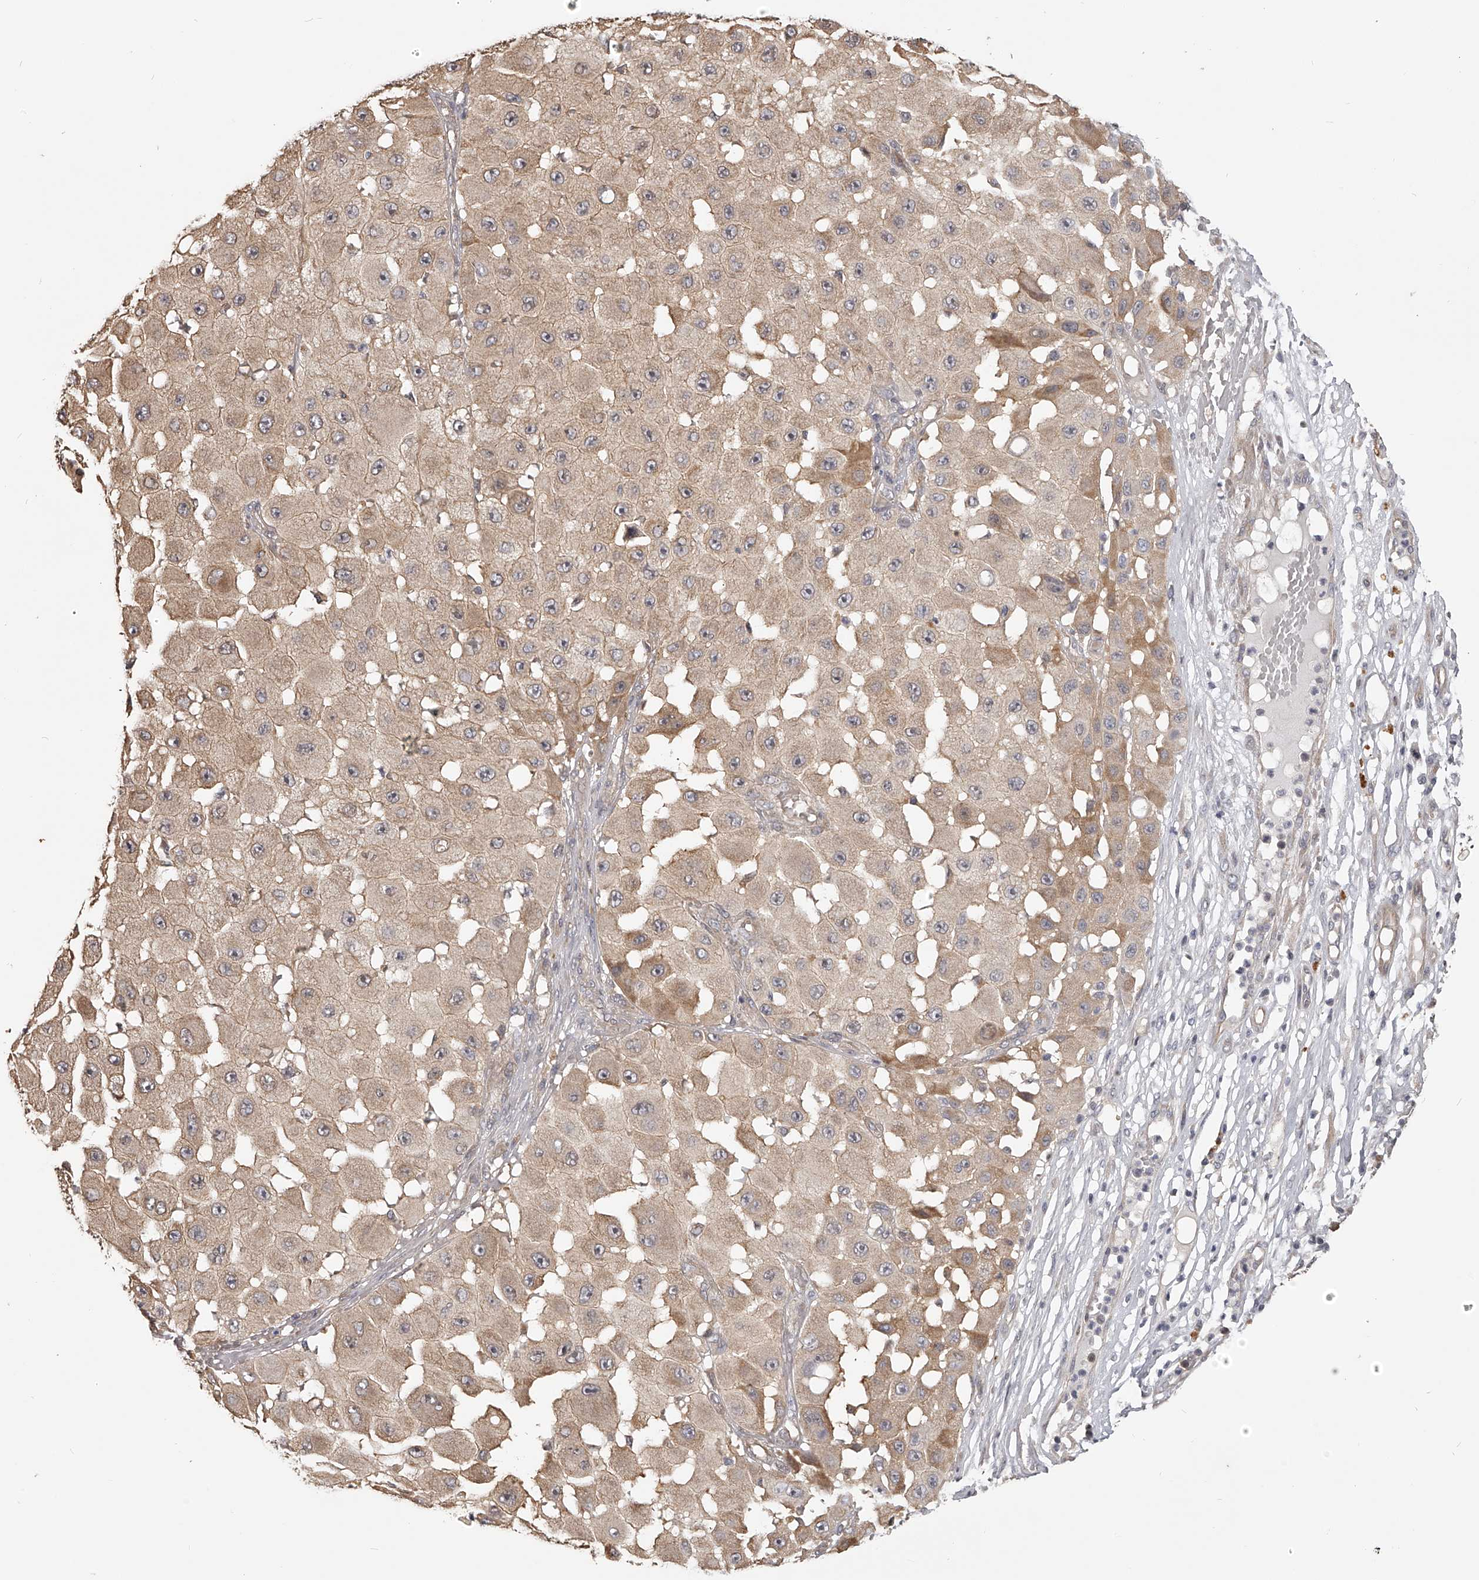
{"staining": {"intensity": "weak", "quantity": ">75%", "location": "cytoplasmic/membranous"}, "tissue": "melanoma", "cell_type": "Tumor cells", "image_type": "cancer", "snomed": [{"axis": "morphology", "description": "Malignant melanoma, NOS"}, {"axis": "topography", "description": "Skin"}], "caption": "IHC (DAB) staining of human malignant melanoma exhibits weak cytoplasmic/membranous protein expression in about >75% of tumor cells. Immunohistochemistry (ihc) stains the protein in brown and the nuclei are stained blue.", "gene": "ZNF582", "patient": {"sex": "female", "age": 81}}